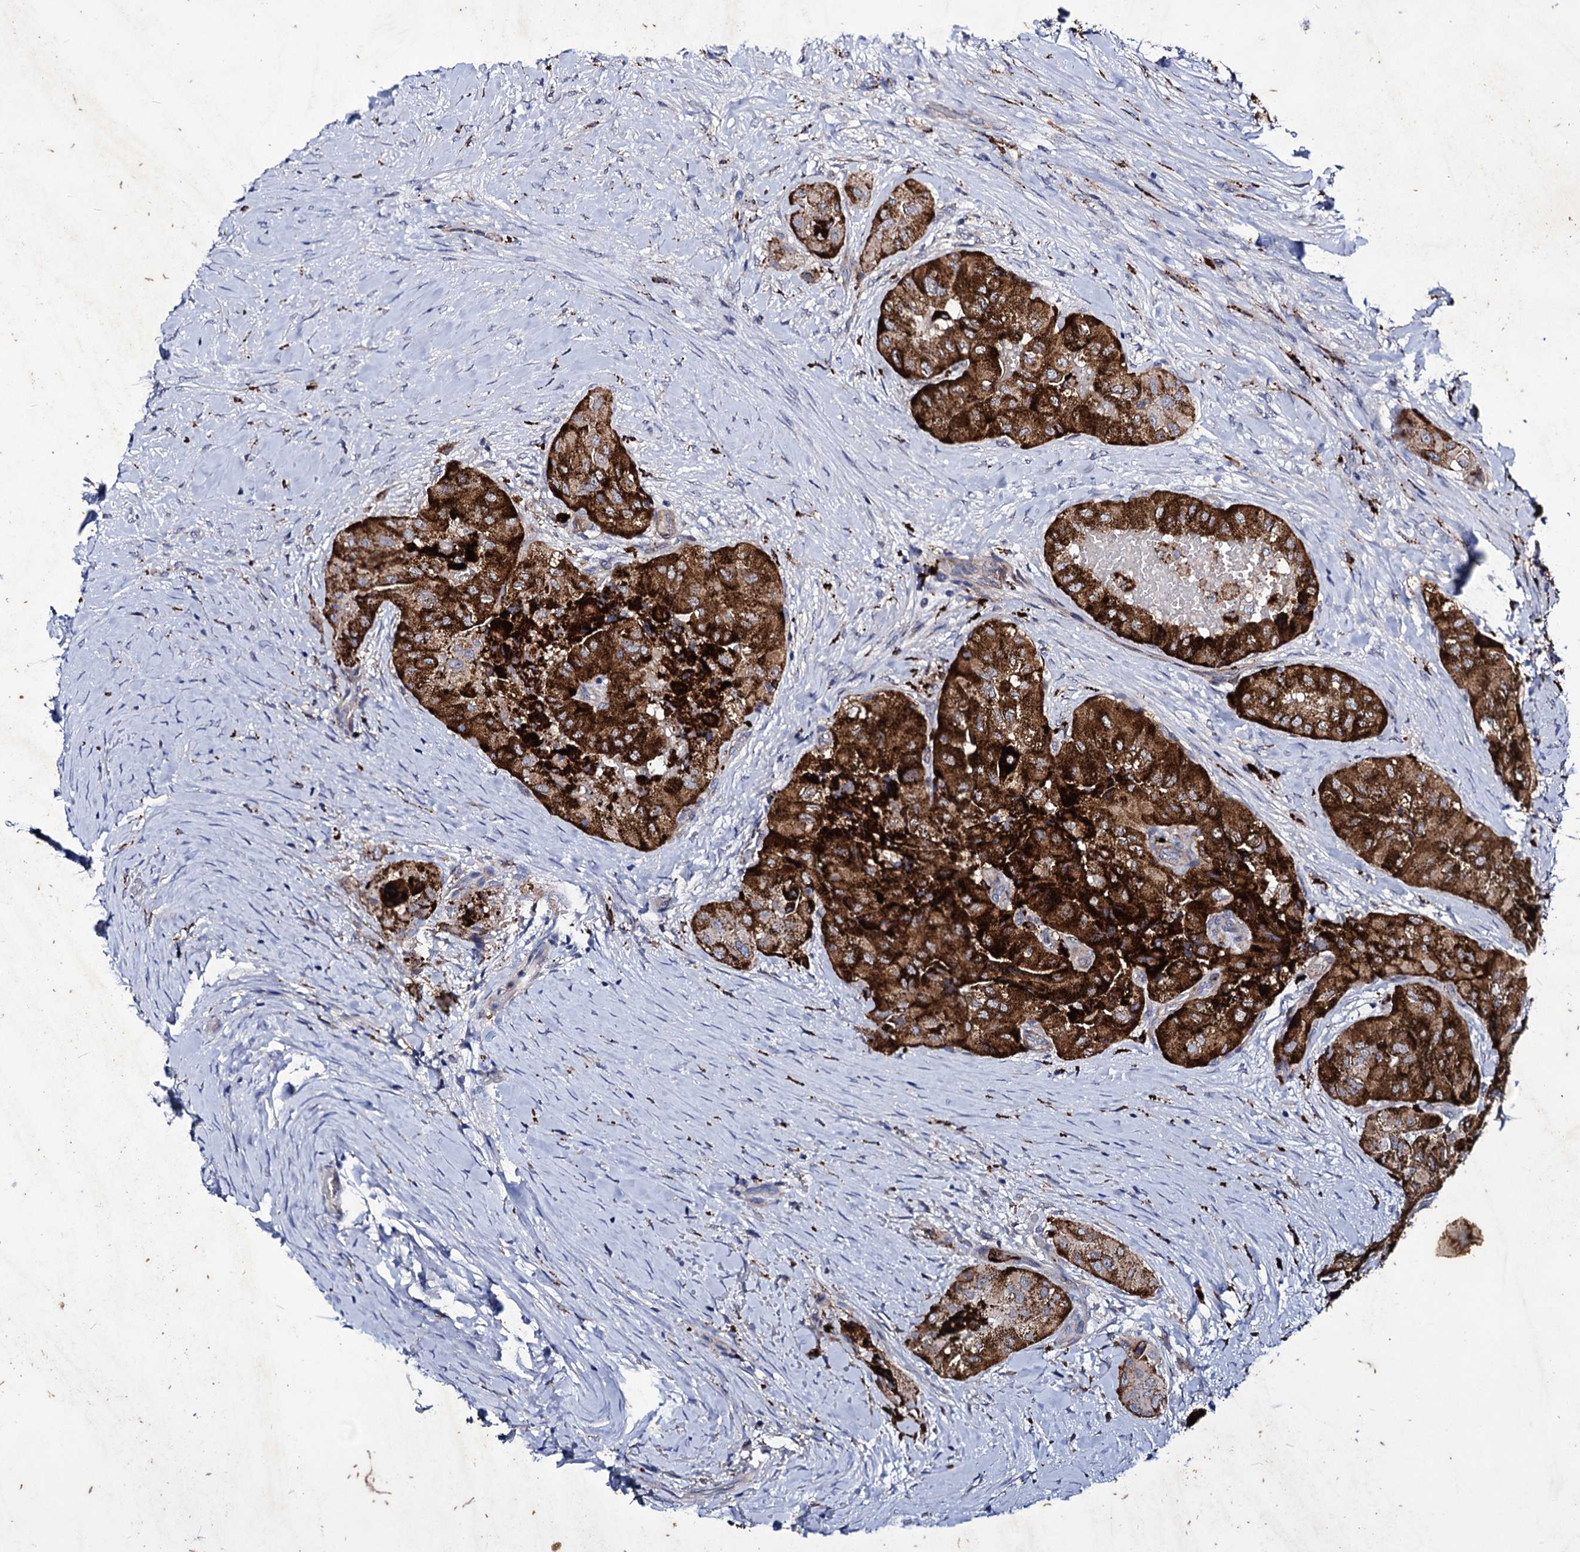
{"staining": {"intensity": "strong", "quantity": ">75%", "location": "cytoplasmic/membranous"}, "tissue": "thyroid cancer", "cell_type": "Tumor cells", "image_type": "cancer", "snomed": [{"axis": "morphology", "description": "Papillary adenocarcinoma, NOS"}, {"axis": "topography", "description": "Thyroid gland"}], "caption": "This micrograph demonstrates IHC staining of human thyroid papillary adenocarcinoma, with high strong cytoplasmic/membranous positivity in approximately >75% of tumor cells.", "gene": "AXL", "patient": {"sex": "female", "age": 59}}